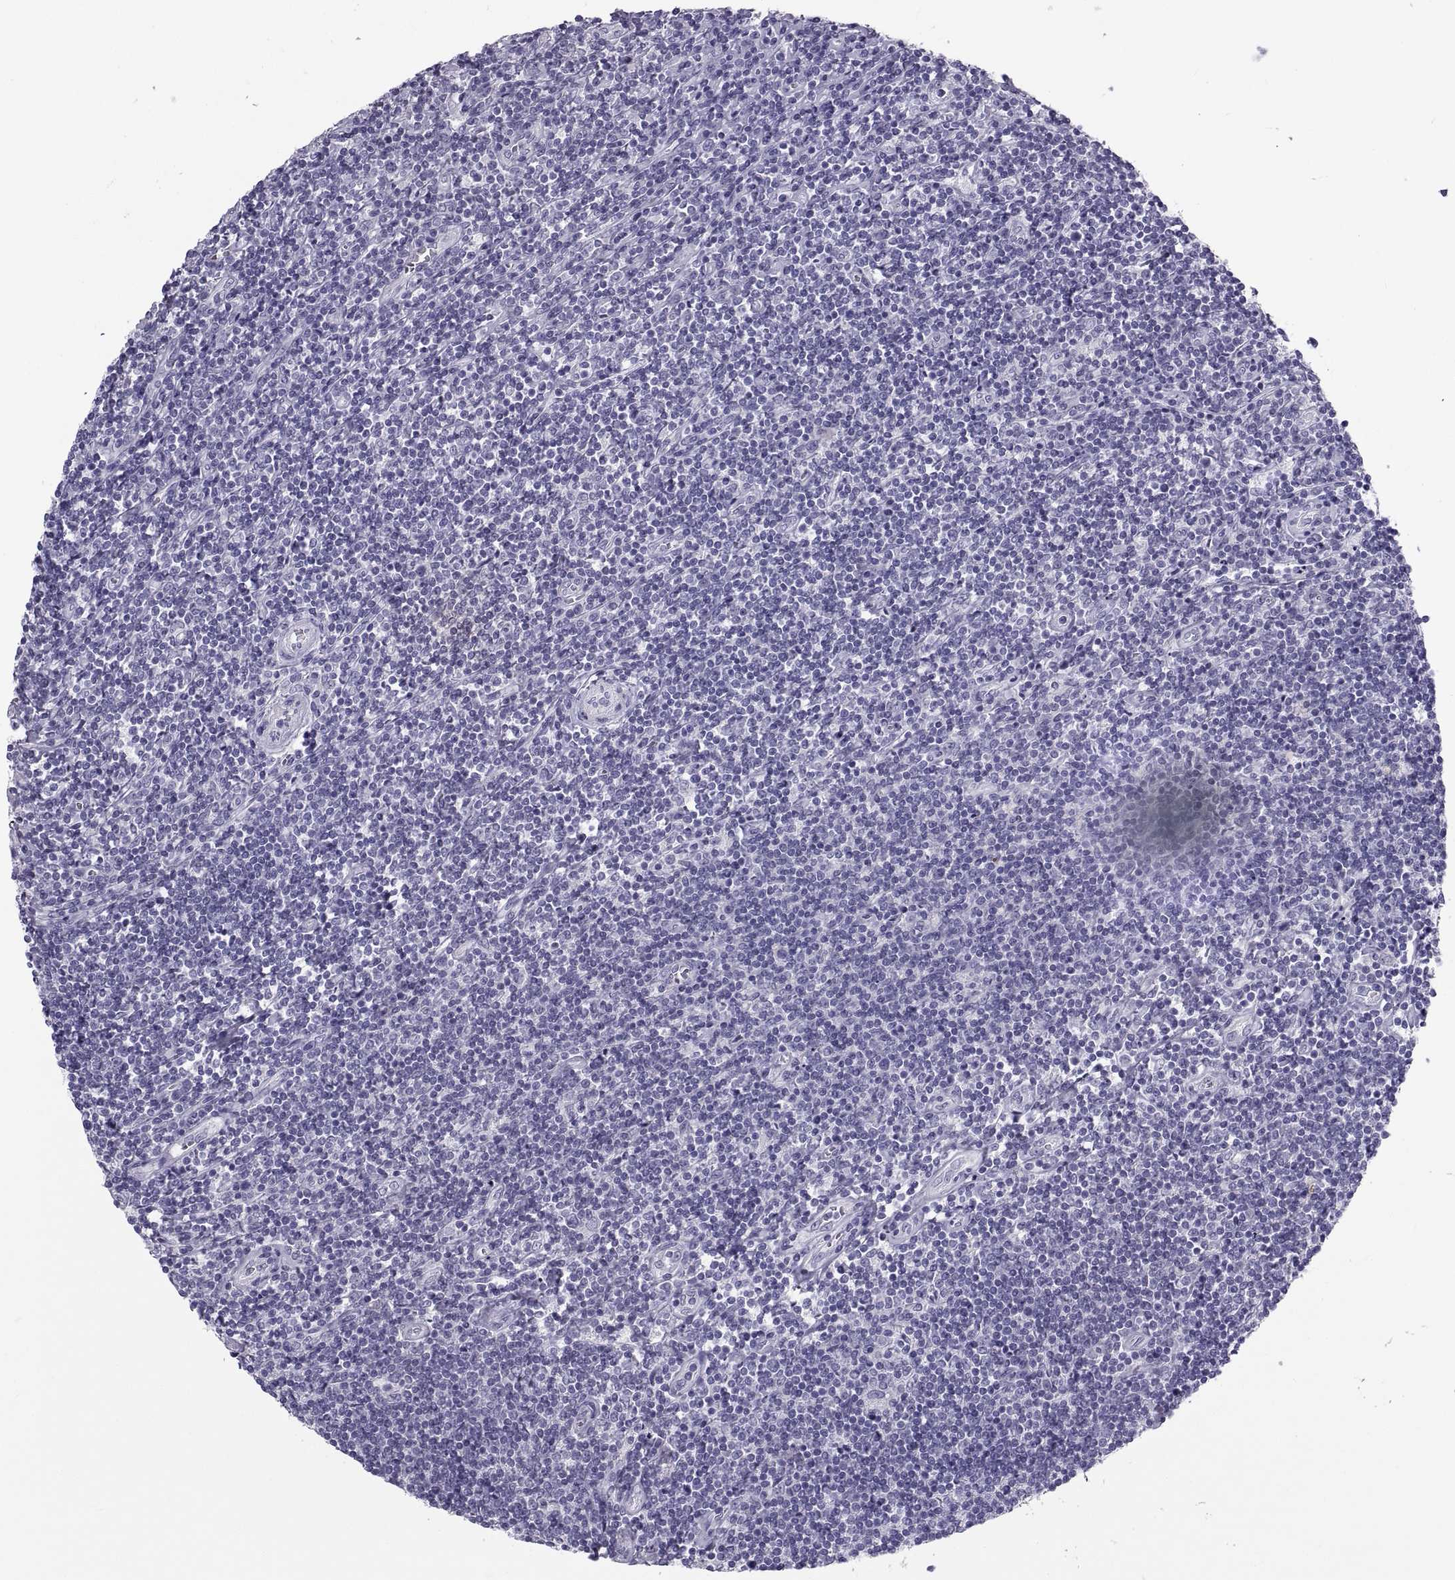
{"staining": {"intensity": "negative", "quantity": "none", "location": "none"}, "tissue": "lymphoma", "cell_type": "Tumor cells", "image_type": "cancer", "snomed": [{"axis": "morphology", "description": "Hodgkin's disease, NOS"}, {"axis": "topography", "description": "Lymph node"}], "caption": "The photomicrograph displays no significant staining in tumor cells of Hodgkin's disease.", "gene": "PCSK1N", "patient": {"sex": "male", "age": 40}}